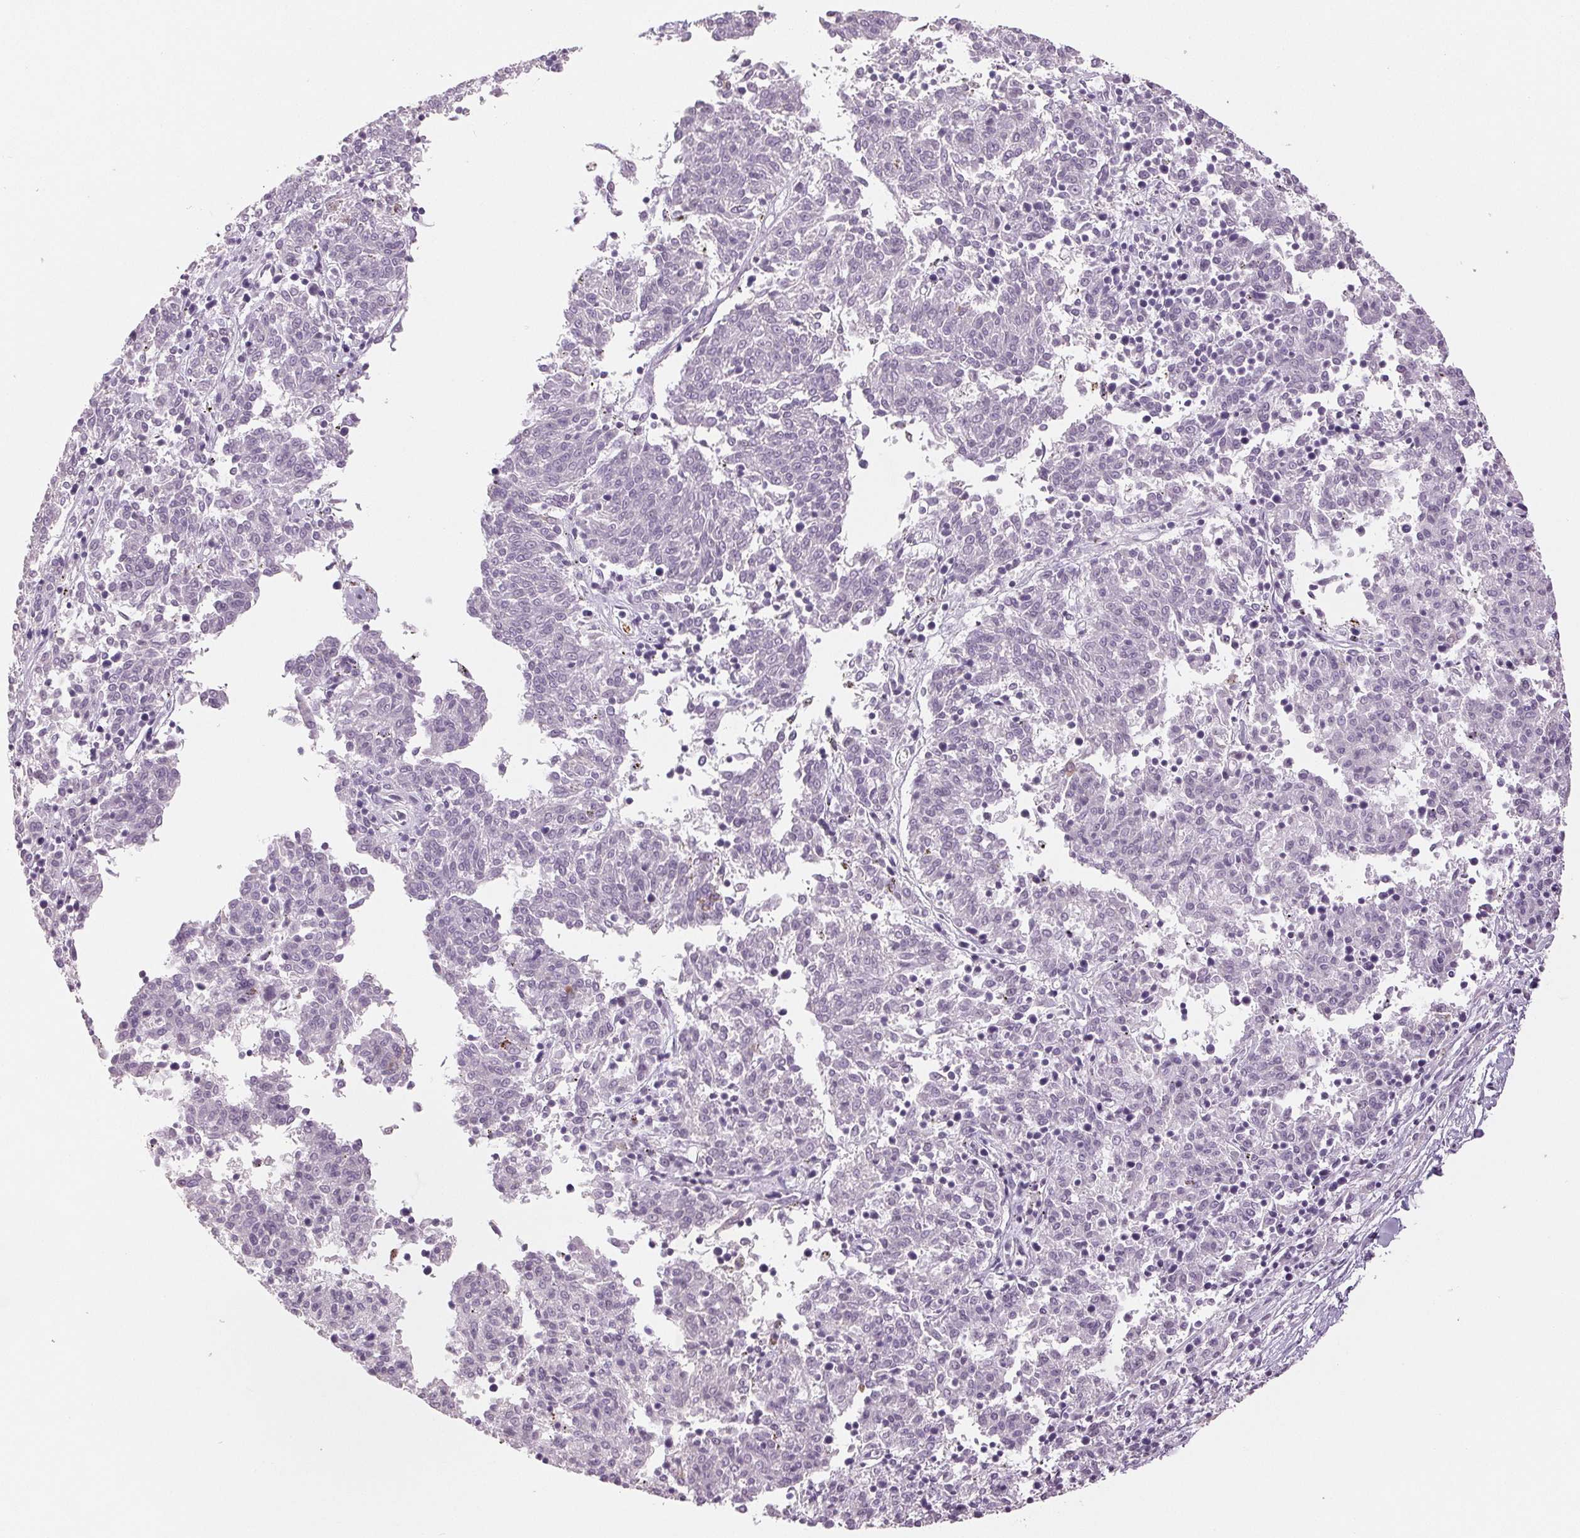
{"staining": {"intensity": "negative", "quantity": "none", "location": "none"}, "tissue": "melanoma", "cell_type": "Tumor cells", "image_type": "cancer", "snomed": [{"axis": "morphology", "description": "Malignant melanoma, NOS"}, {"axis": "topography", "description": "Skin"}], "caption": "Tumor cells show no significant positivity in malignant melanoma.", "gene": "LTF", "patient": {"sex": "female", "age": 72}}